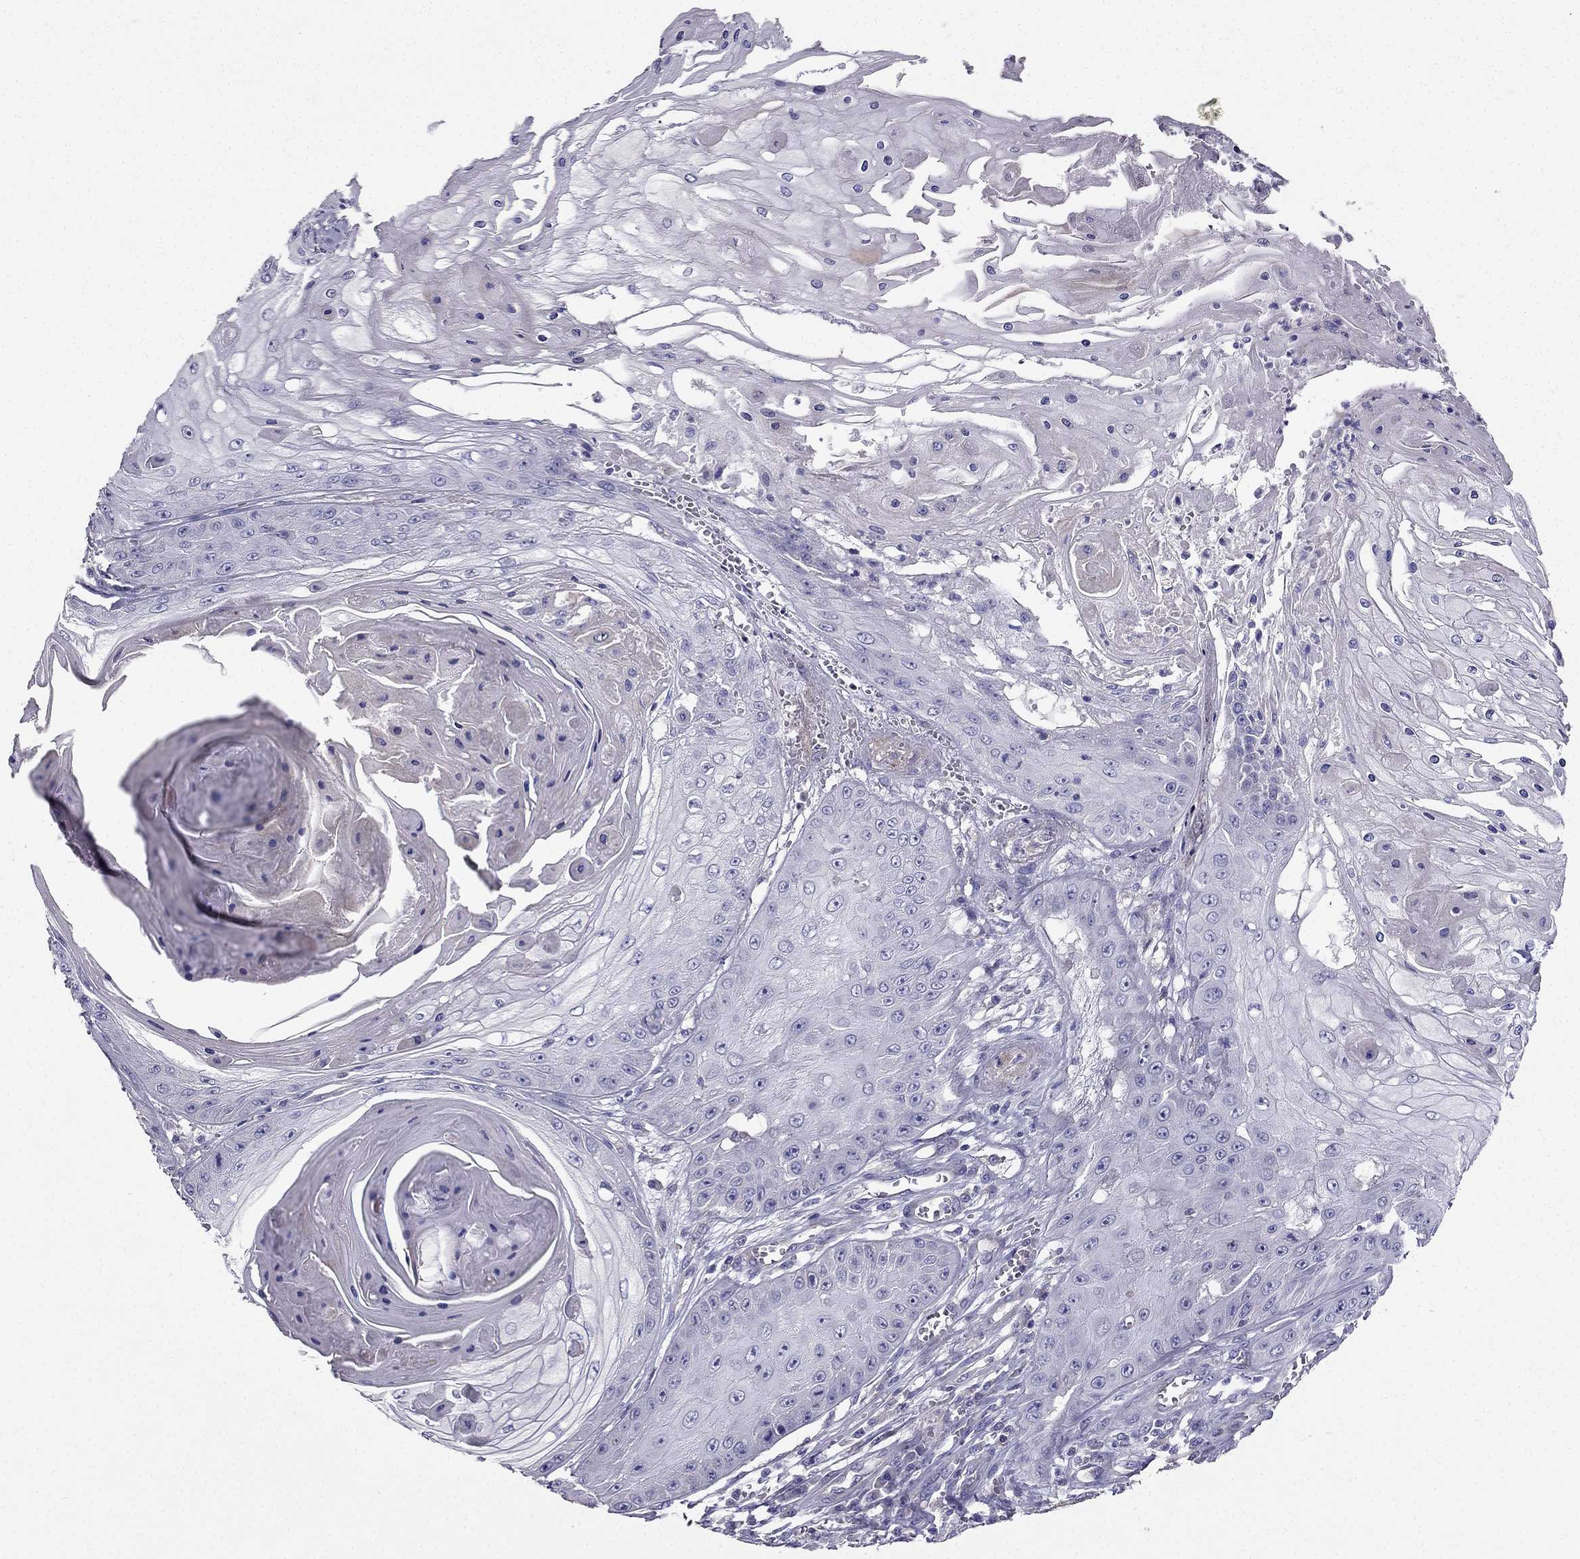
{"staining": {"intensity": "negative", "quantity": "none", "location": "none"}, "tissue": "skin cancer", "cell_type": "Tumor cells", "image_type": "cancer", "snomed": [{"axis": "morphology", "description": "Squamous cell carcinoma, NOS"}, {"axis": "topography", "description": "Skin"}], "caption": "Tumor cells show no significant expression in squamous cell carcinoma (skin).", "gene": "AS3MT", "patient": {"sex": "male", "age": 70}}